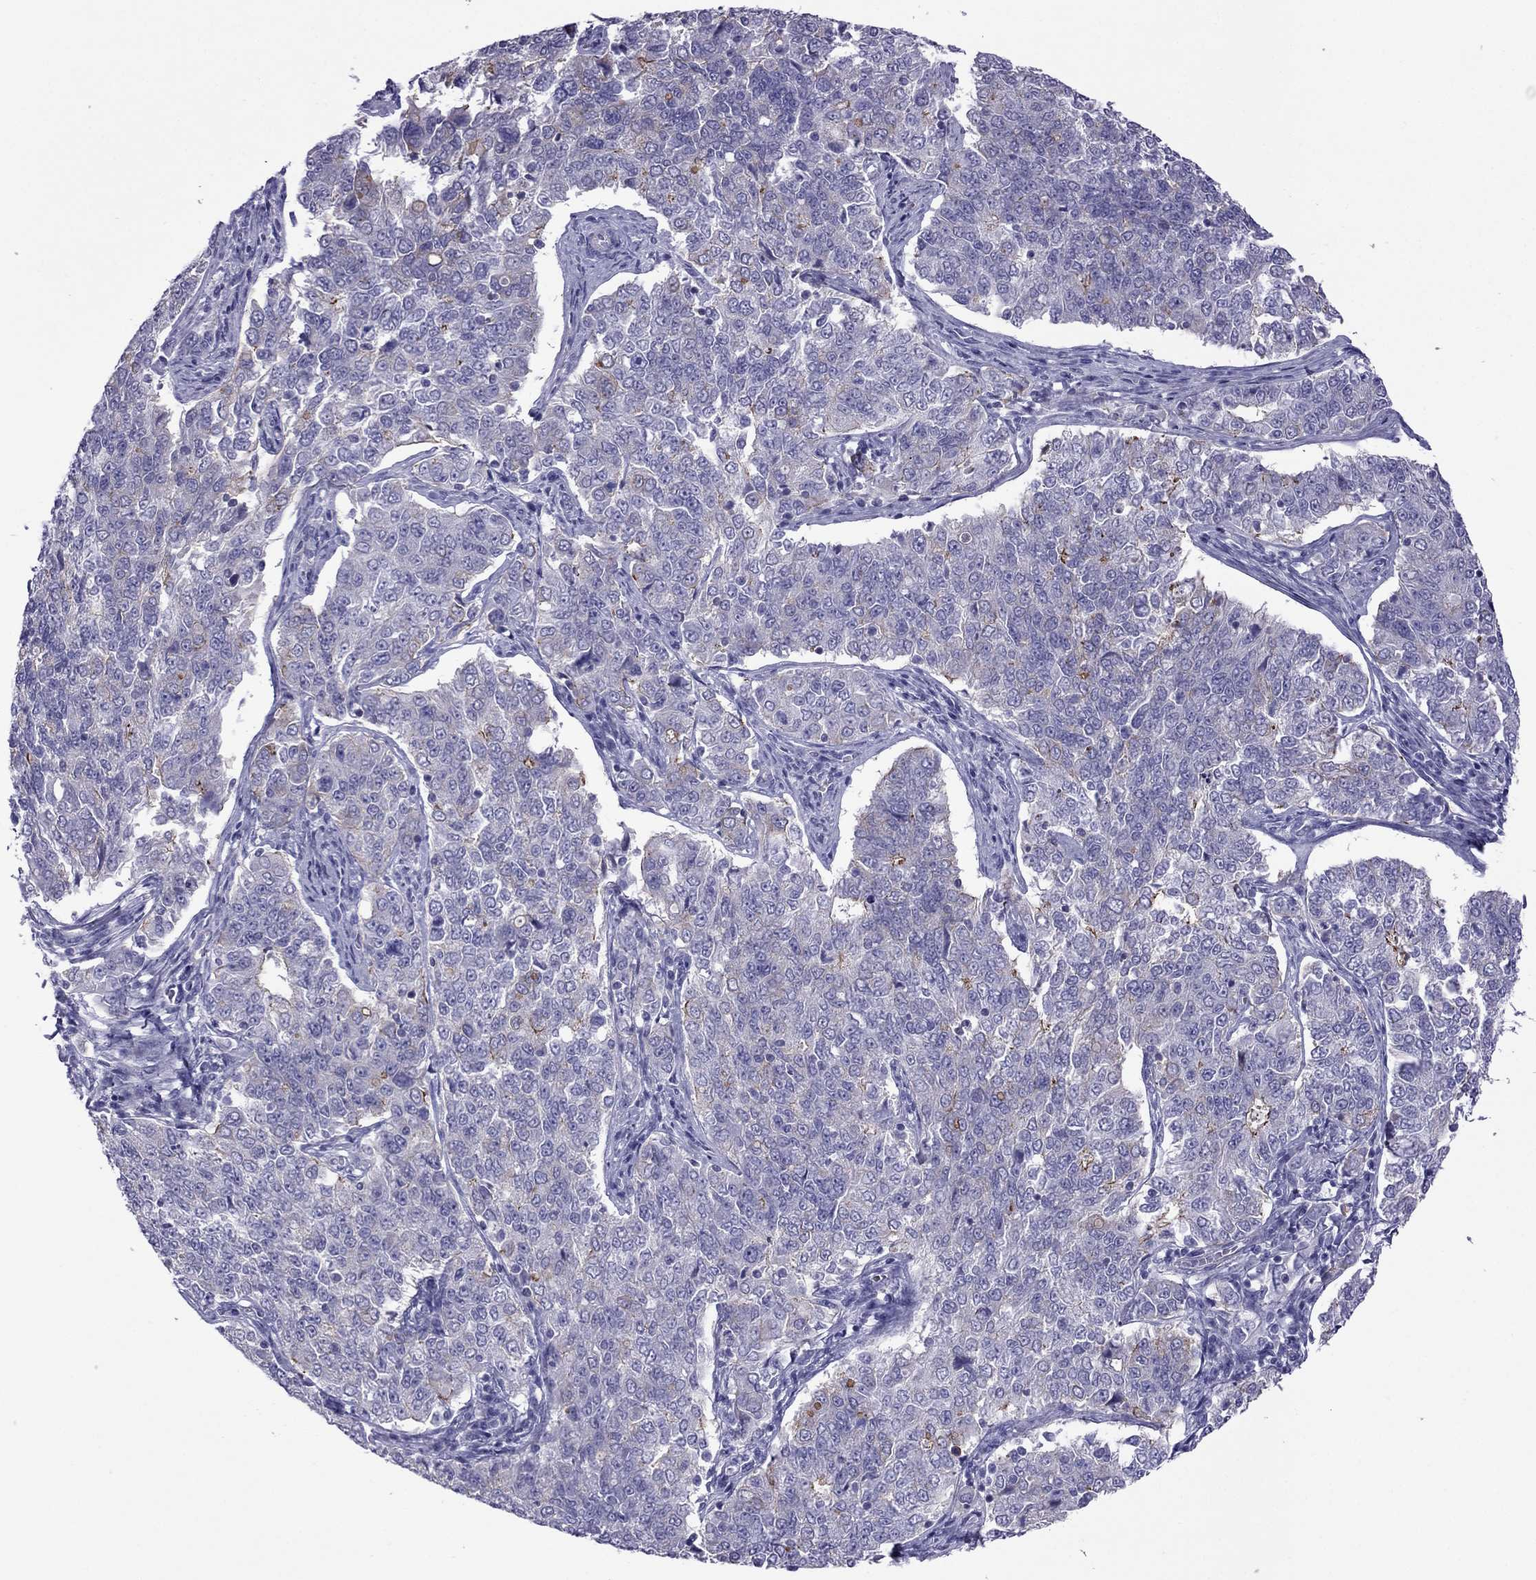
{"staining": {"intensity": "strong", "quantity": "<25%", "location": "cytoplasmic/membranous"}, "tissue": "endometrial cancer", "cell_type": "Tumor cells", "image_type": "cancer", "snomed": [{"axis": "morphology", "description": "Adenocarcinoma, NOS"}, {"axis": "topography", "description": "Endometrium"}], "caption": "IHC photomicrograph of adenocarcinoma (endometrial) stained for a protein (brown), which displays medium levels of strong cytoplasmic/membranous positivity in approximately <25% of tumor cells.", "gene": "MYL11", "patient": {"sex": "female", "age": 43}}